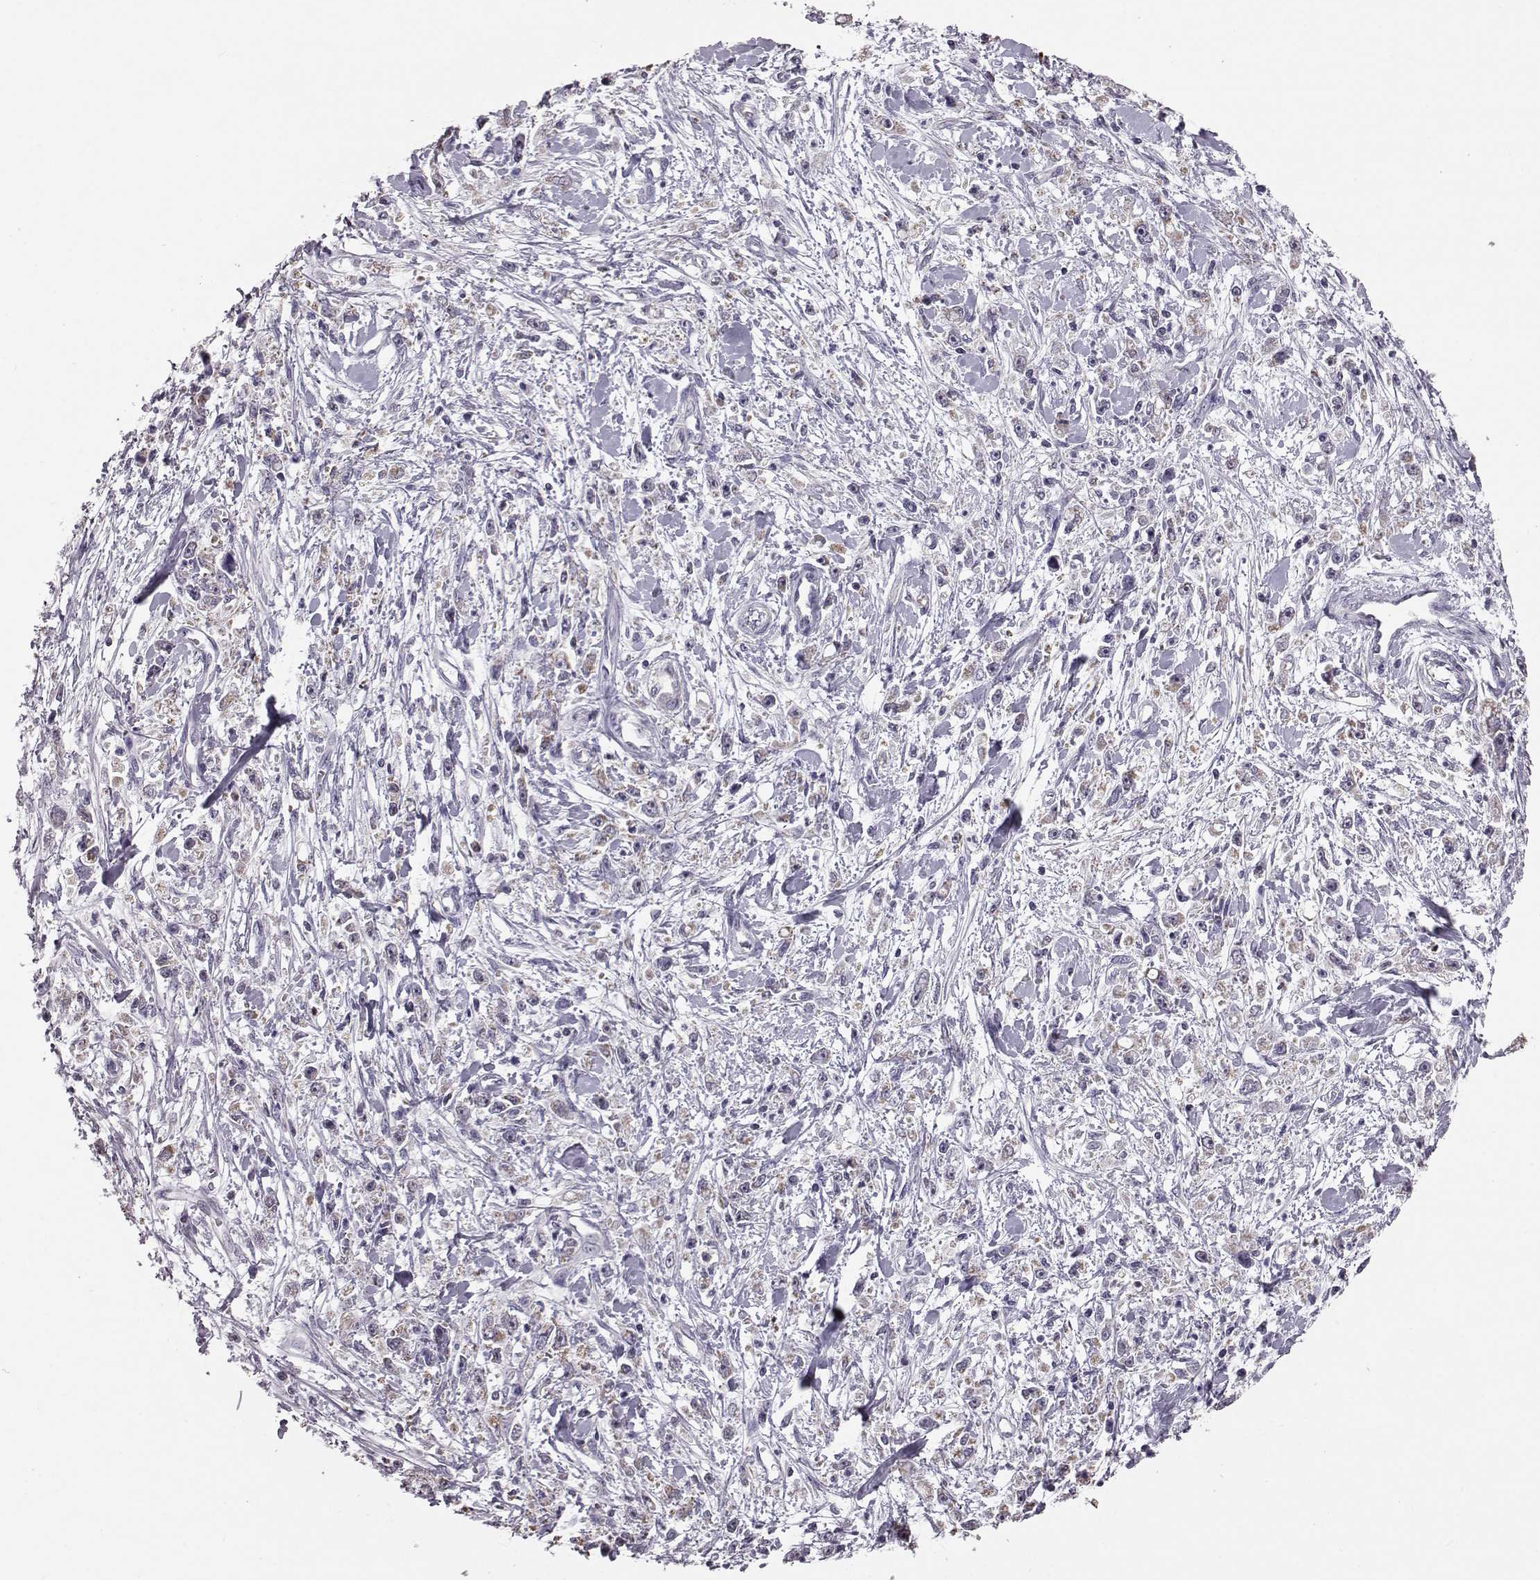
{"staining": {"intensity": "negative", "quantity": "none", "location": "none"}, "tissue": "stomach cancer", "cell_type": "Tumor cells", "image_type": "cancer", "snomed": [{"axis": "morphology", "description": "Adenocarcinoma, NOS"}, {"axis": "topography", "description": "Stomach"}], "caption": "Human stomach cancer (adenocarcinoma) stained for a protein using immunohistochemistry (IHC) demonstrates no staining in tumor cells.", "gene": "ALDH3A1", "patient": {"sex": "female", "age": 59}}